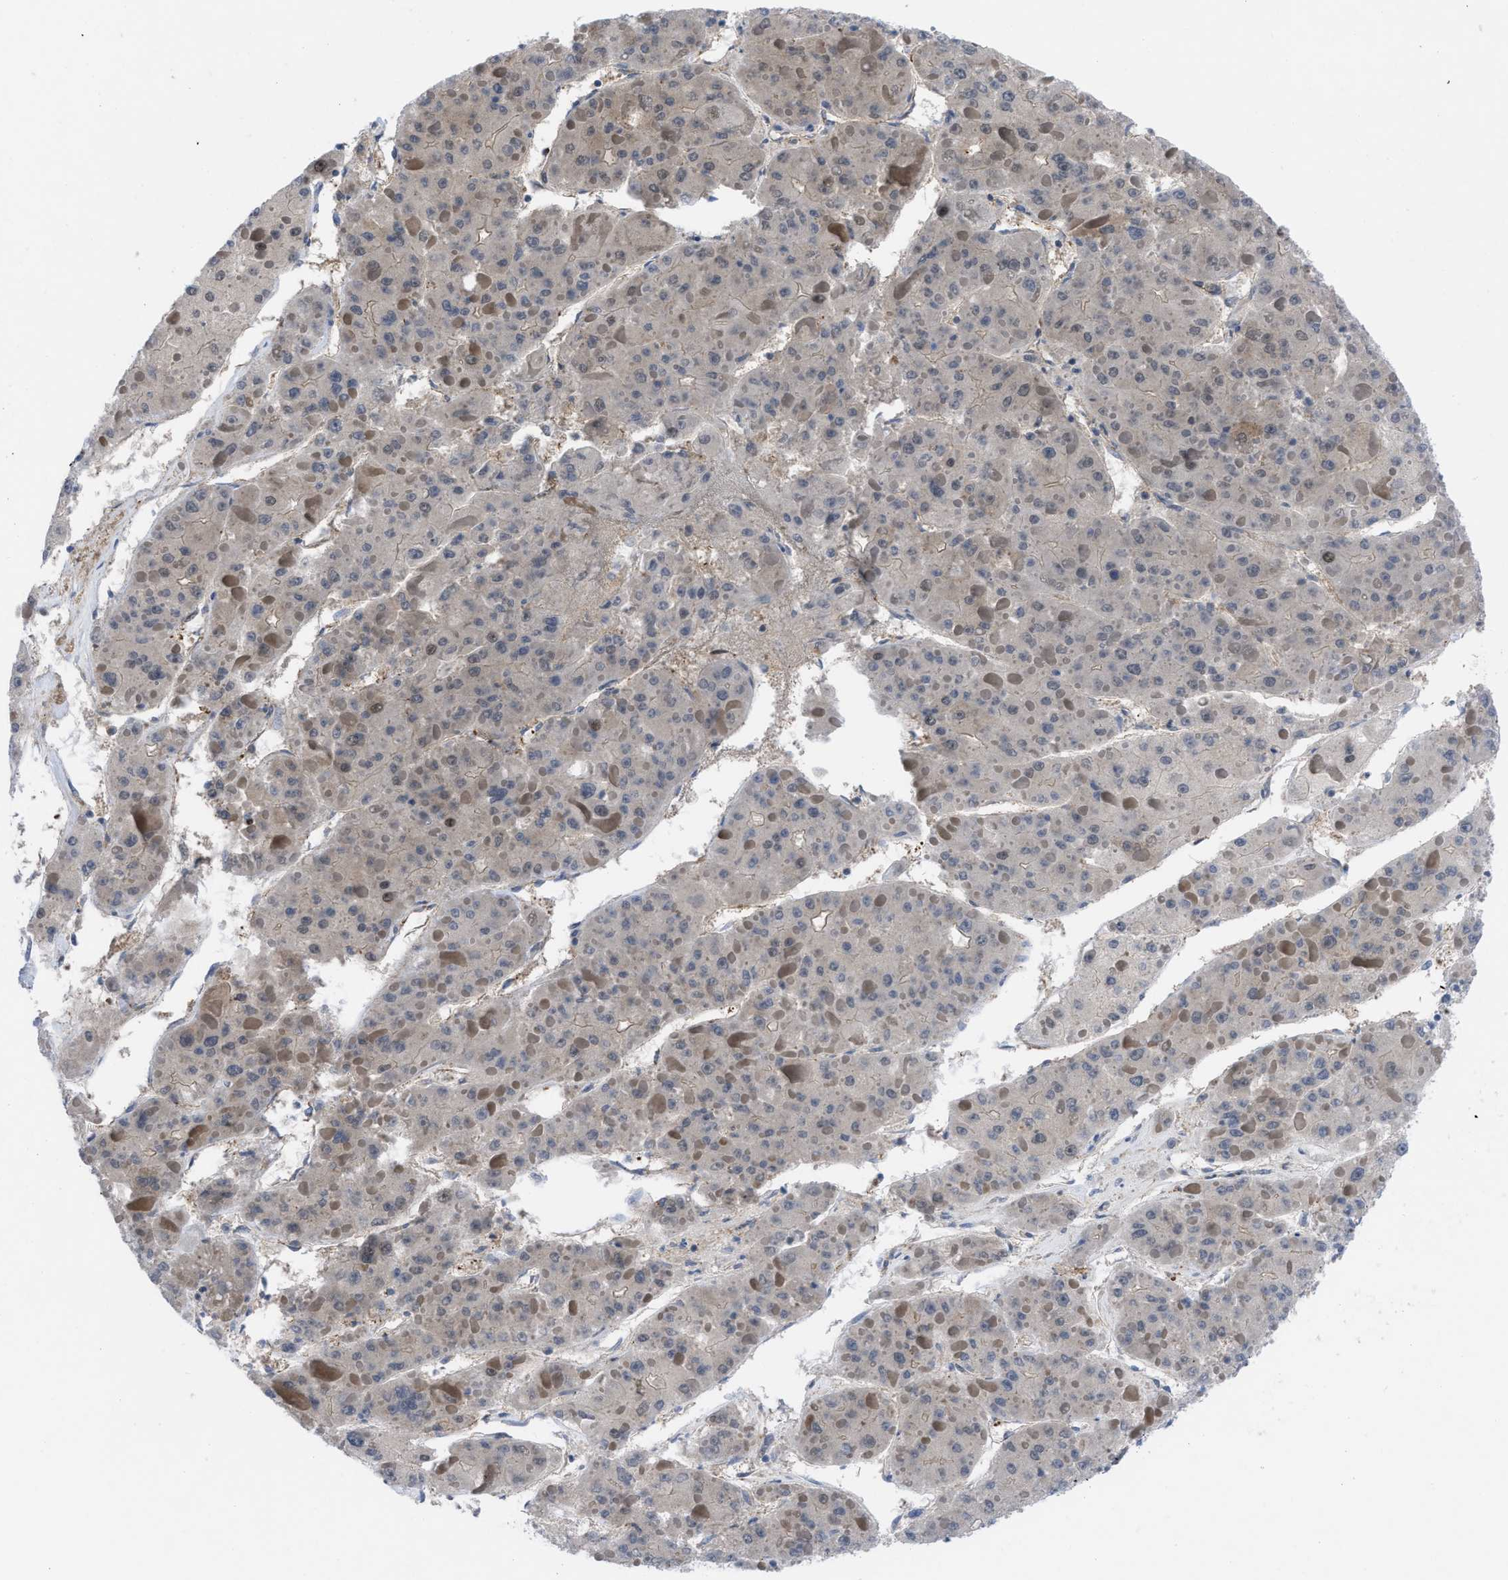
{"staining": {"intensity": "negative", "quantity": "none", "location": "none"}, "tissue": "liver cancer", "cell_type": "Tumor cells", "image_type": "cancer", "snomed": [{"axis": "morphology", "description": "Carcinoma, Hepatocellular, NOS"}, {"axis": "topography", "description": "Liver"}], "caption": "Immunohistochemistry (IHC) image of neoplastic tissue: human liver cancer stained with DAB demonstrates no significant protein expression in tumor cells.", "gene": "IL17RE", "patient": {"sex": "female", "age": 73}}